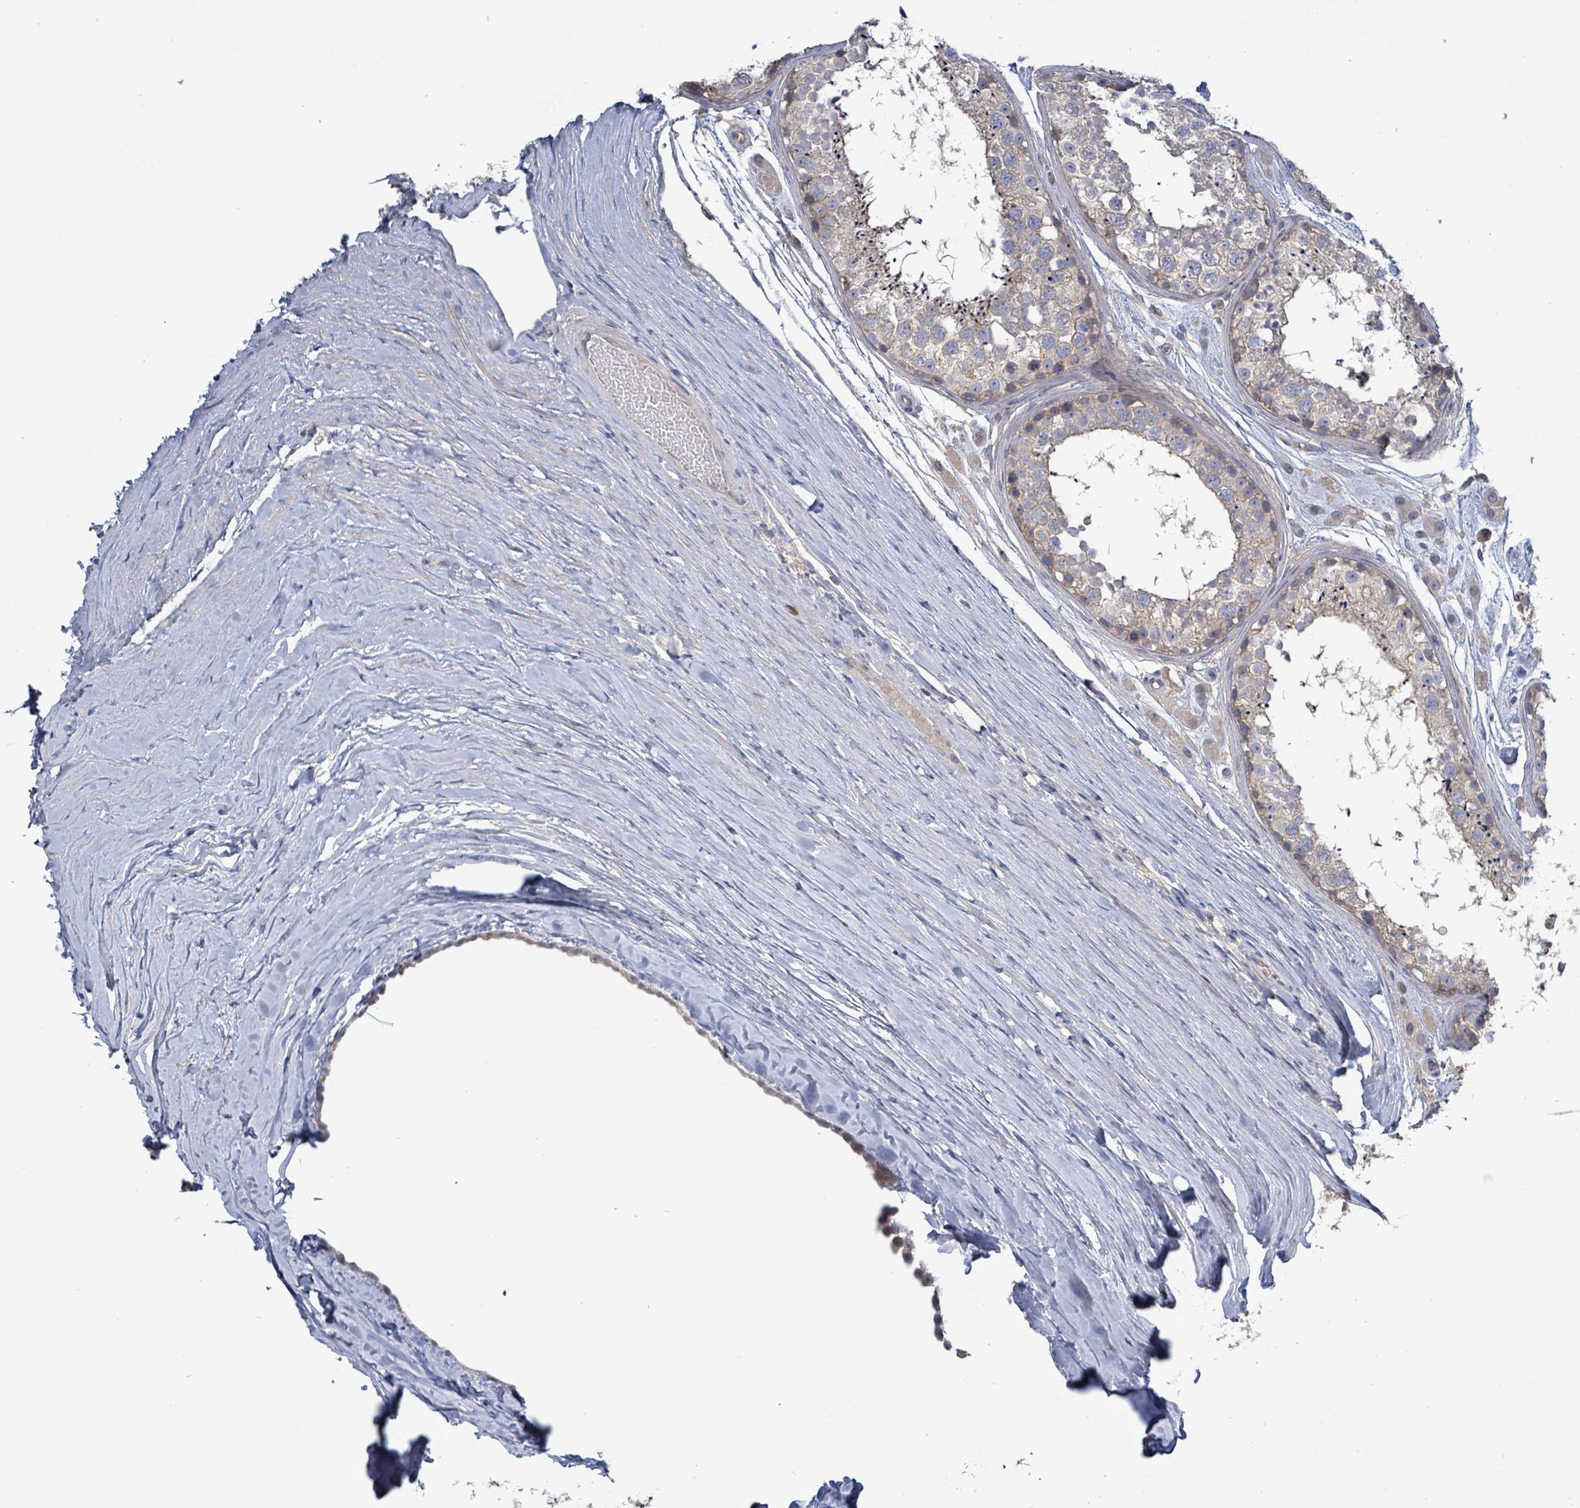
{"staining": {"intensity": "weak", "quantity": "<25%", "location": "cytoplasmic/membranous"}, "tissue": "testis", "cell_type": "Cells in seminiferous ducts", "image_type": "normal", "snomed": [{"axis": "morphology", "description": "Normal tissue, NOS"}, {"axis": "topography", "description": "Testis"}], "caption": "A high-resolution histopathology image shows immunohistochemistry (IHC) staining of benign testis, which displays no significant expression in cells in seminiferous ducts.", "gene": "HRAS", "patient": {"sex": "male", "age": 25}}